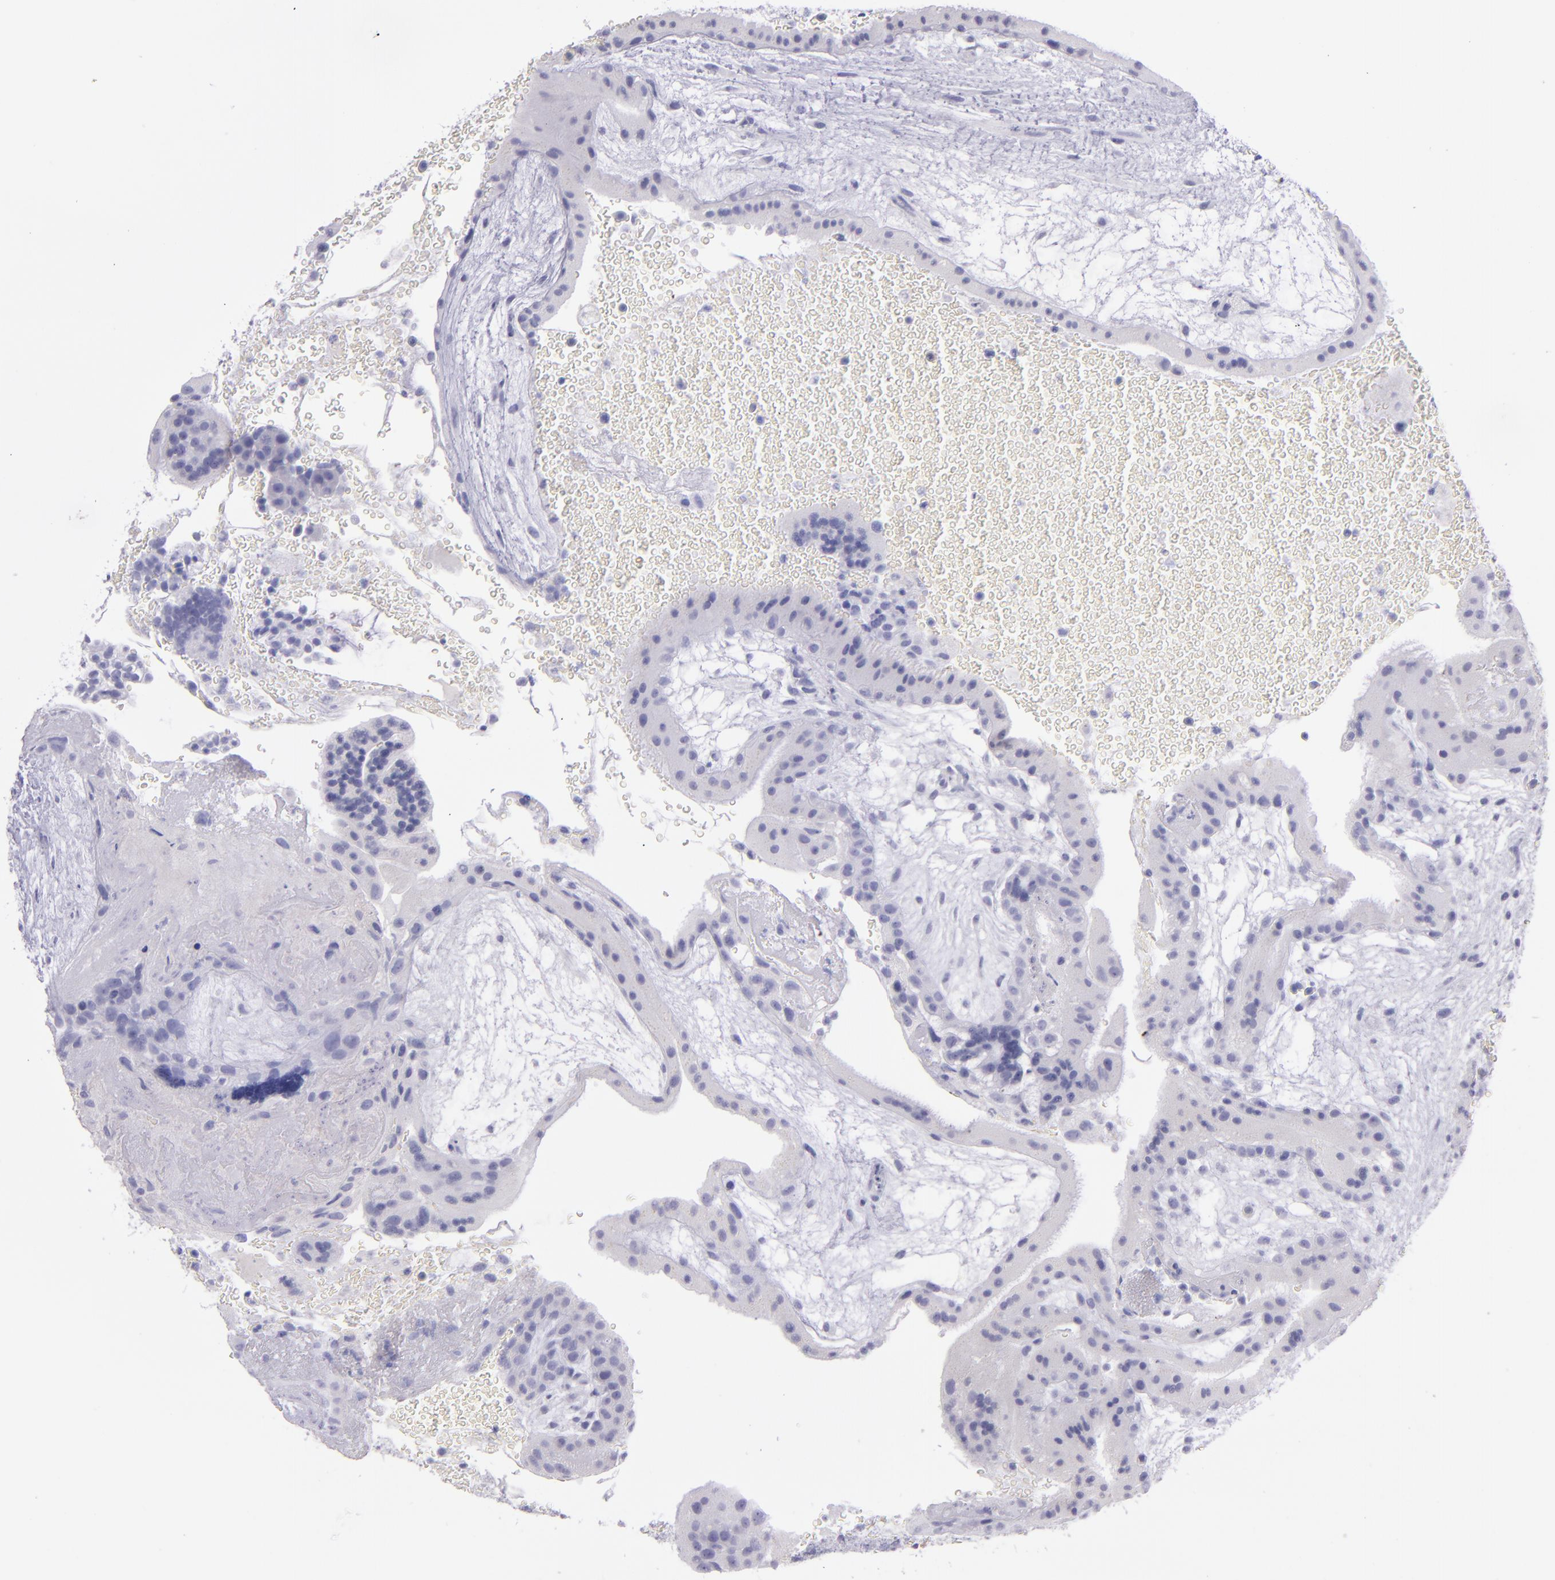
{"staining": {"intensity": "negative", "quantity": "none", "location": "none"}, "tissue": "placenta", "cell_type": "Decidual cells", "image_type": "normal", "snomed": [{"axis": "morphology", "description": "Normal tissue, NOS"}, {"axis": "topography", "description": "Placenta"}], "caption": "An image of human placenta is negative for staining in decidual cells.", "gene": "TNNT3", "patient": {"sex": "female", "age": 19}}